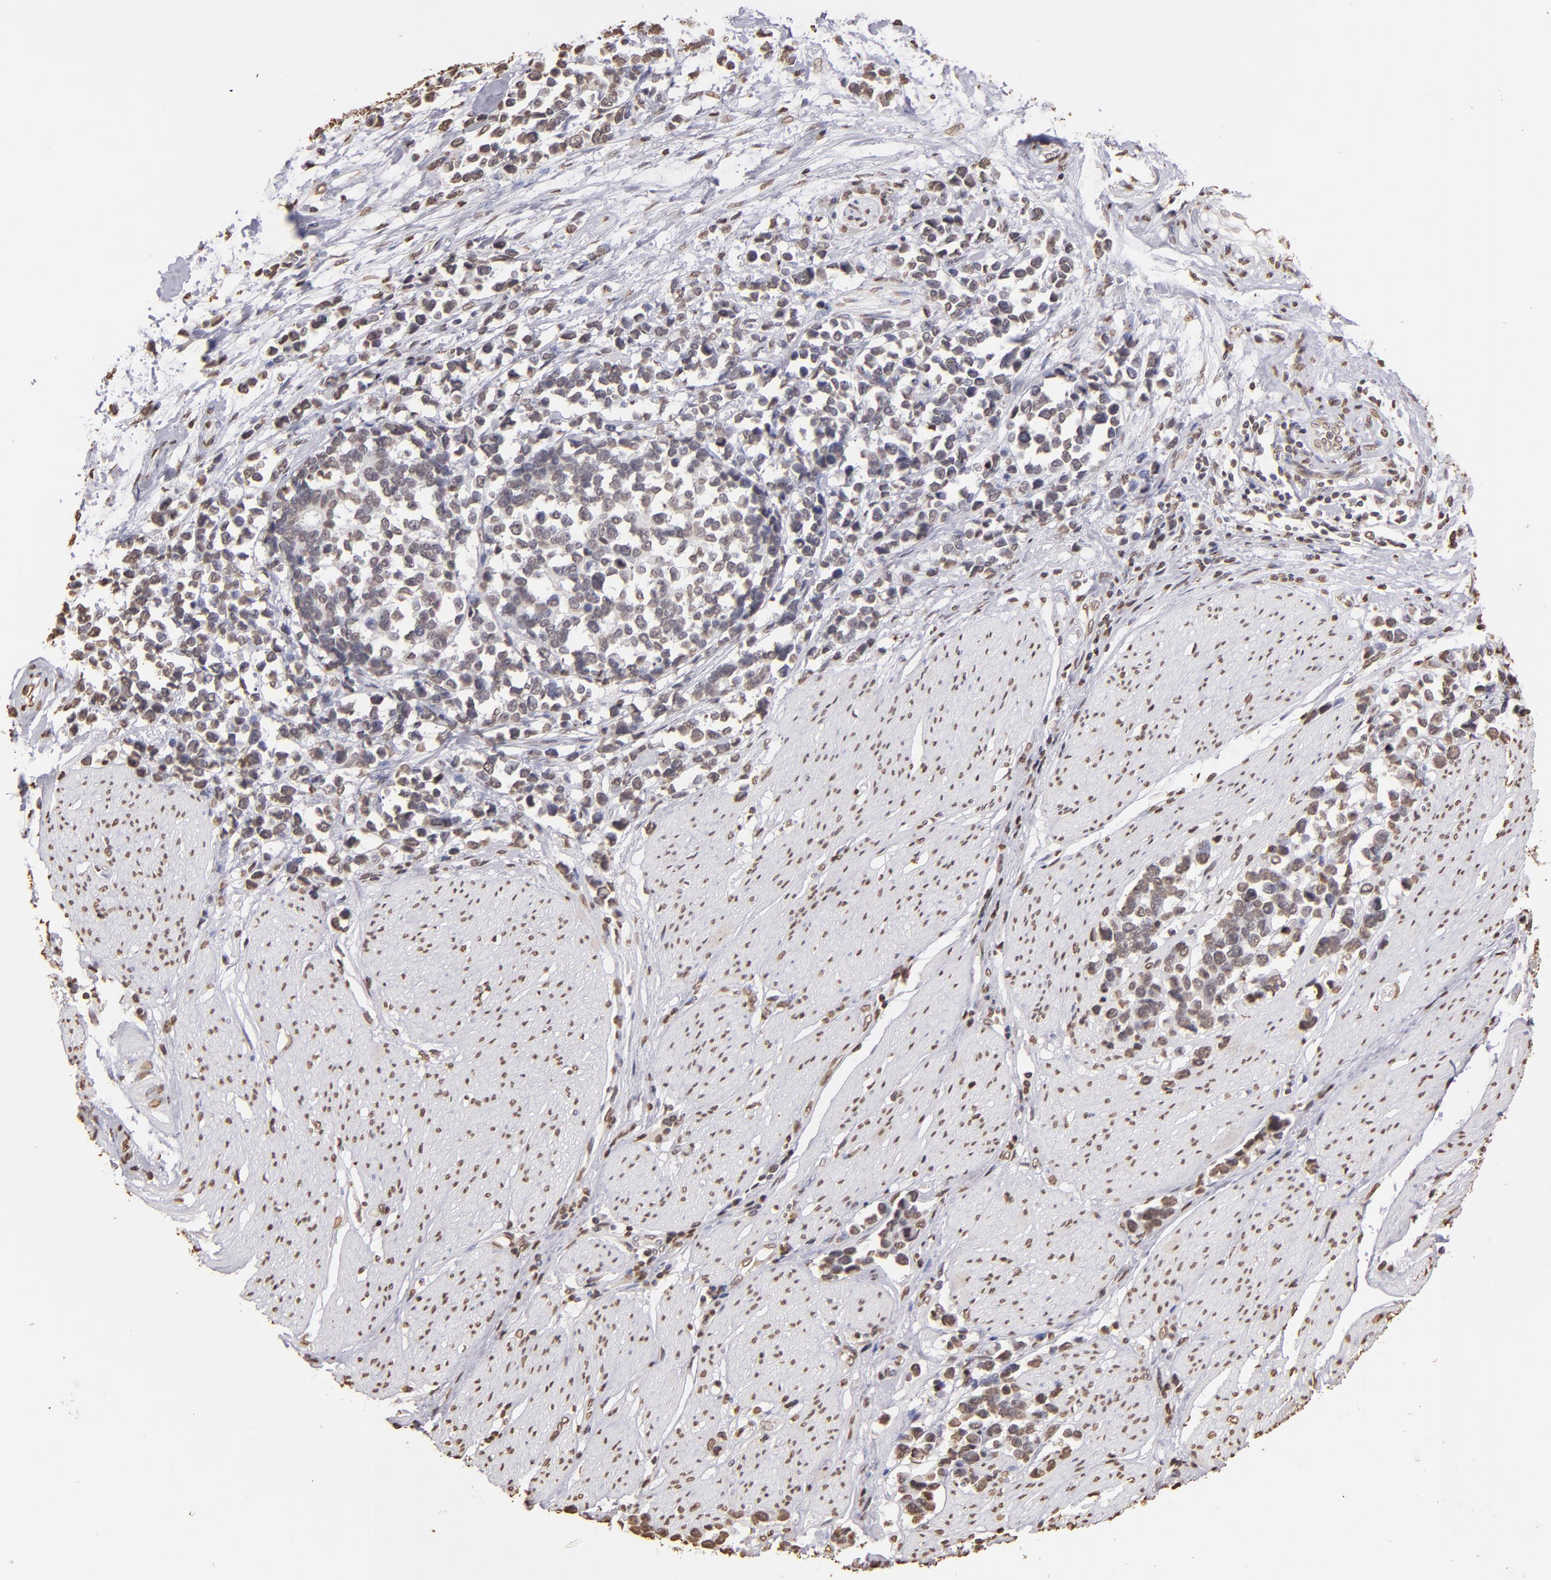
{"staining": {"intensity": "weak", "quantity": "<25%", "location": "nuclear"}, "tissue": "stomach cancer", "cell_type": "Tumor cells", "image_type": "cancer", "snomed": [{"axis": "morphology", "description": "Adenocarcinoma, NOS"}, {"axis": "topography", "description": "Stomach, upper"}], "caption": "Stomach cancer (adenocarcinoma) was stained to show a protein in brown. There is no significant staining in tumor cells.", "gene": "LBX1", "patient": {"sex": "male", "age": 71}}